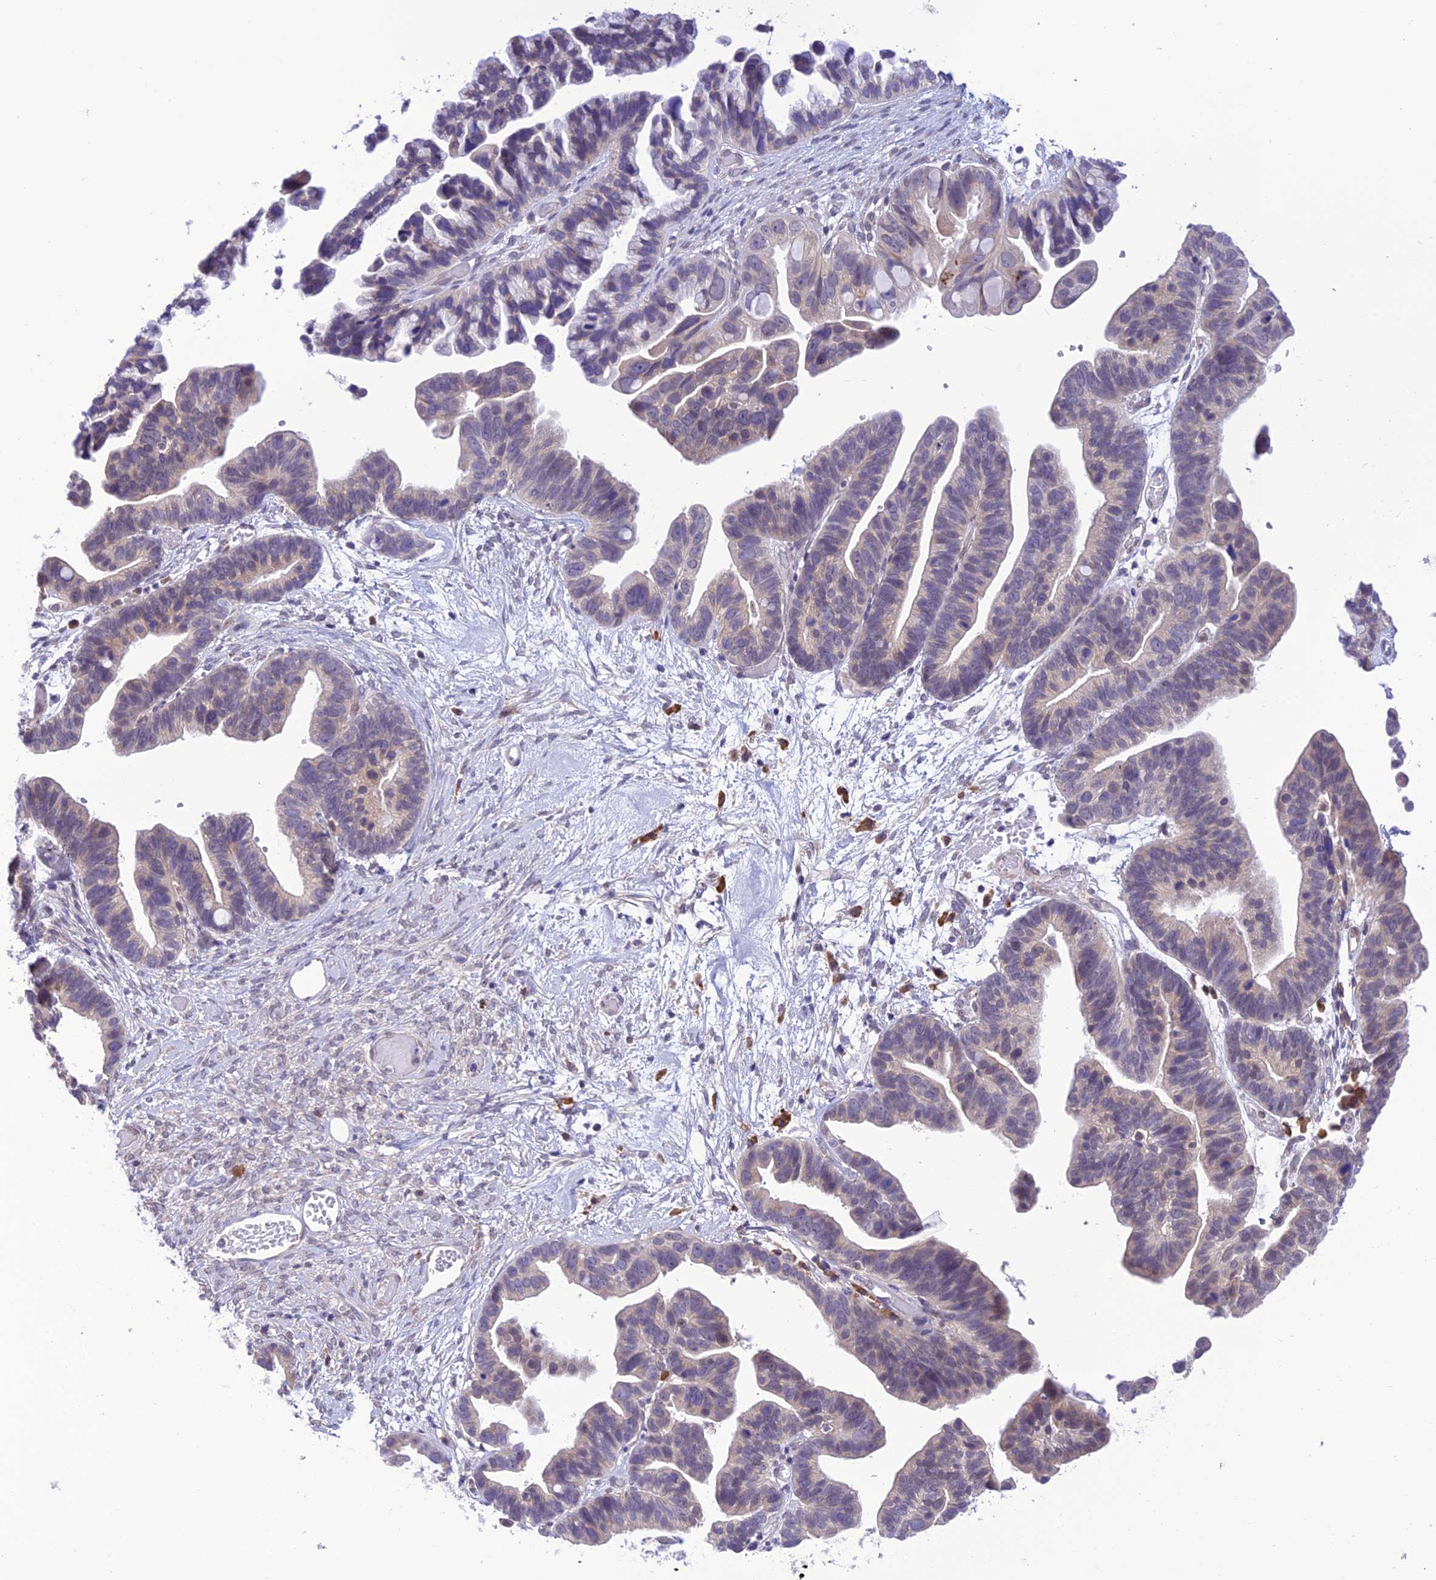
{"staining": {"intensity": "negative", "quantity": "none", "location": "none"}, "tissue": "ovarian cancer", "cell_type": "Tumor cells", "image_type": "cancer", "snomed": [{"axis": "morphology", "description": "Cystadenocarcinoma, serous, NOS"}, {"axis": "topography", "description": "Ovary"}], "caption": "Tumor cells show no significant staining in ovarian cancer (serous cystadenocarcinoma). (DAB (3,3'-diaminobenzidine) immunohistochemistry visualized using brightfield microscopy, high magnification).", "gene": "RNF126", "patient": {"sex": "female", "age": 56}}